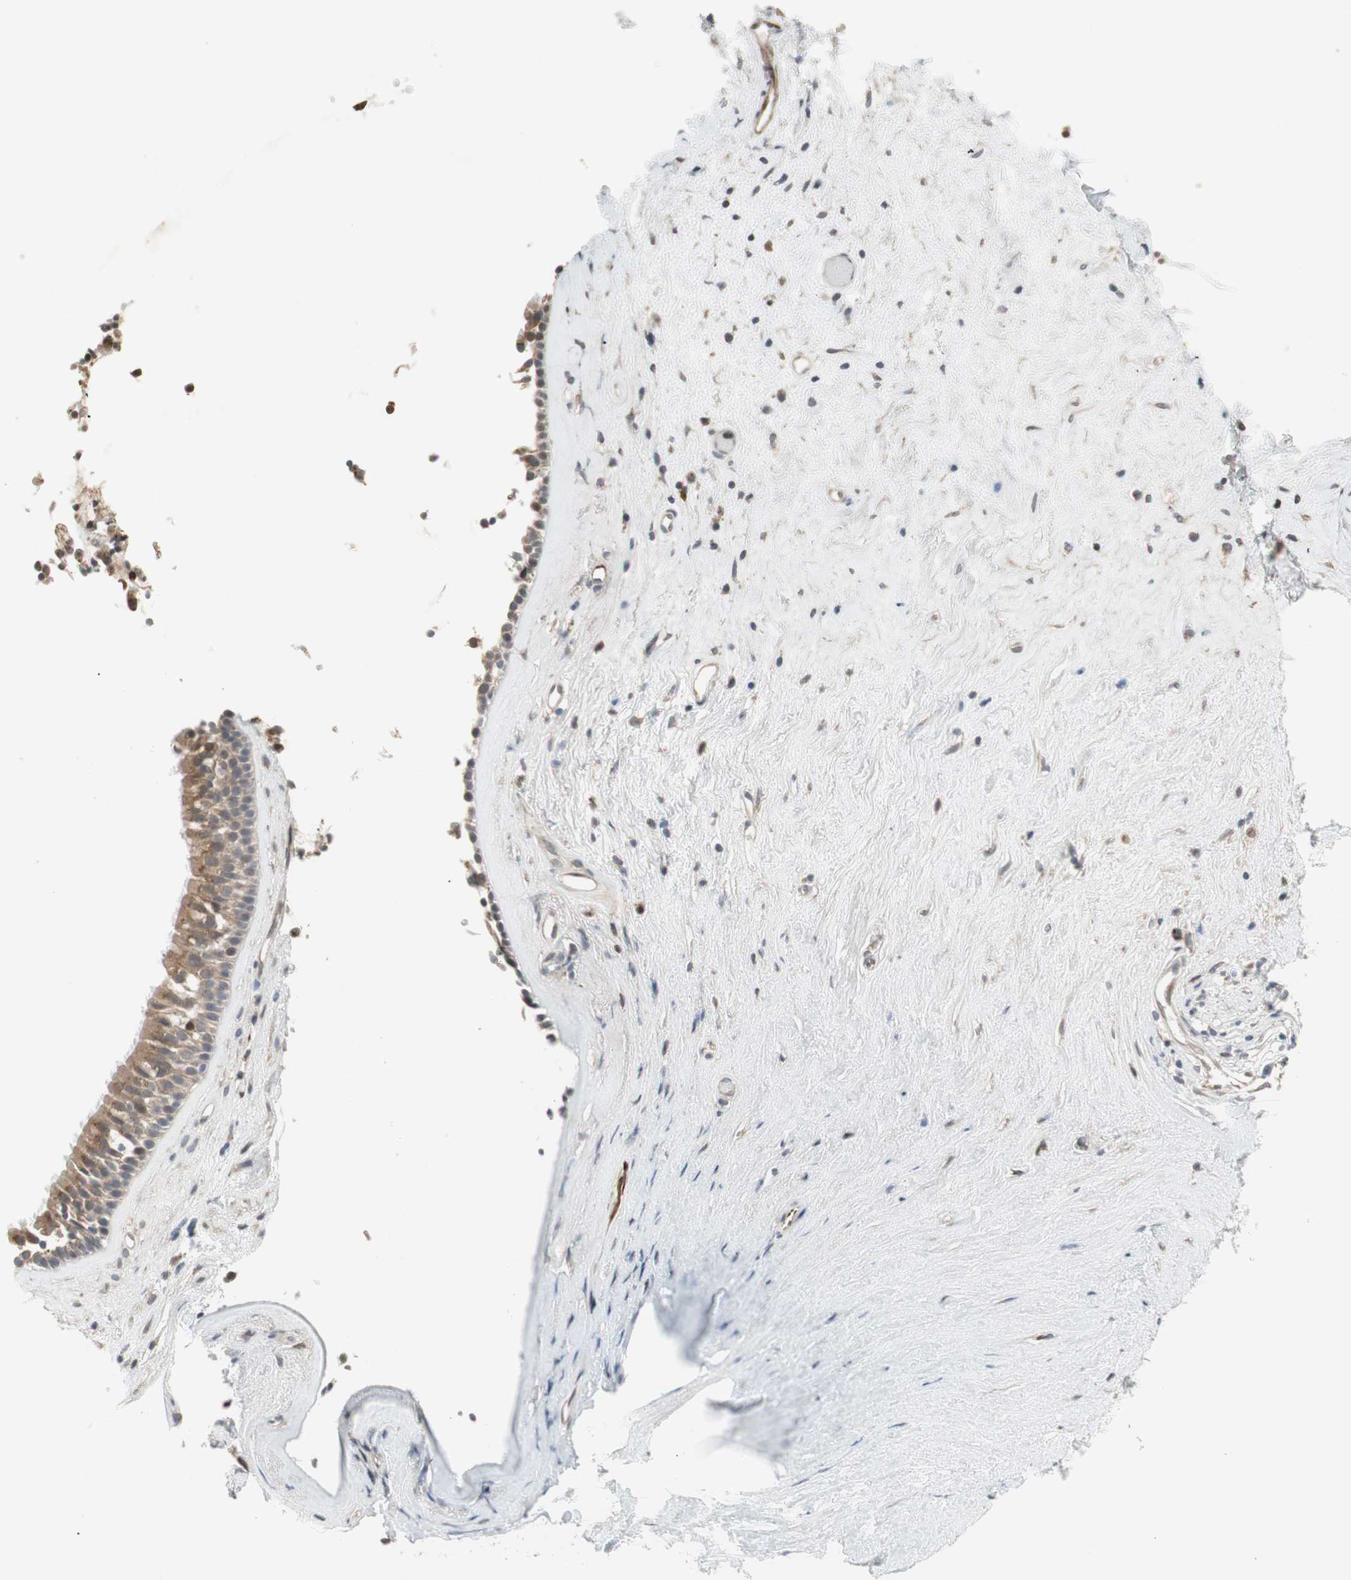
{"staining": {"intensity": "moderate", "quantity": ">75%", "location": "cytoplasmic/membranous"}, "tissue": "nasopharynx", "cell_type": "Respiratory epithelial cells", "image_type": "normal", "snomed": [{"axis": "morphology", "description": "Normal tissue, NOS"}, {"axis": "morphology", "description": "Inflammation, NOS"}, {"axis": "topography", "description": "Nasopharynx"}], "caption": "Nasopharynx stained with immunohistochemistry (IHC) shows moderate cytoplasmic/membranous staining in approximately >75% of respiratory epithelial cells.", "gene": "SNX4", "patient": {"sex": "male", "age": 48}}